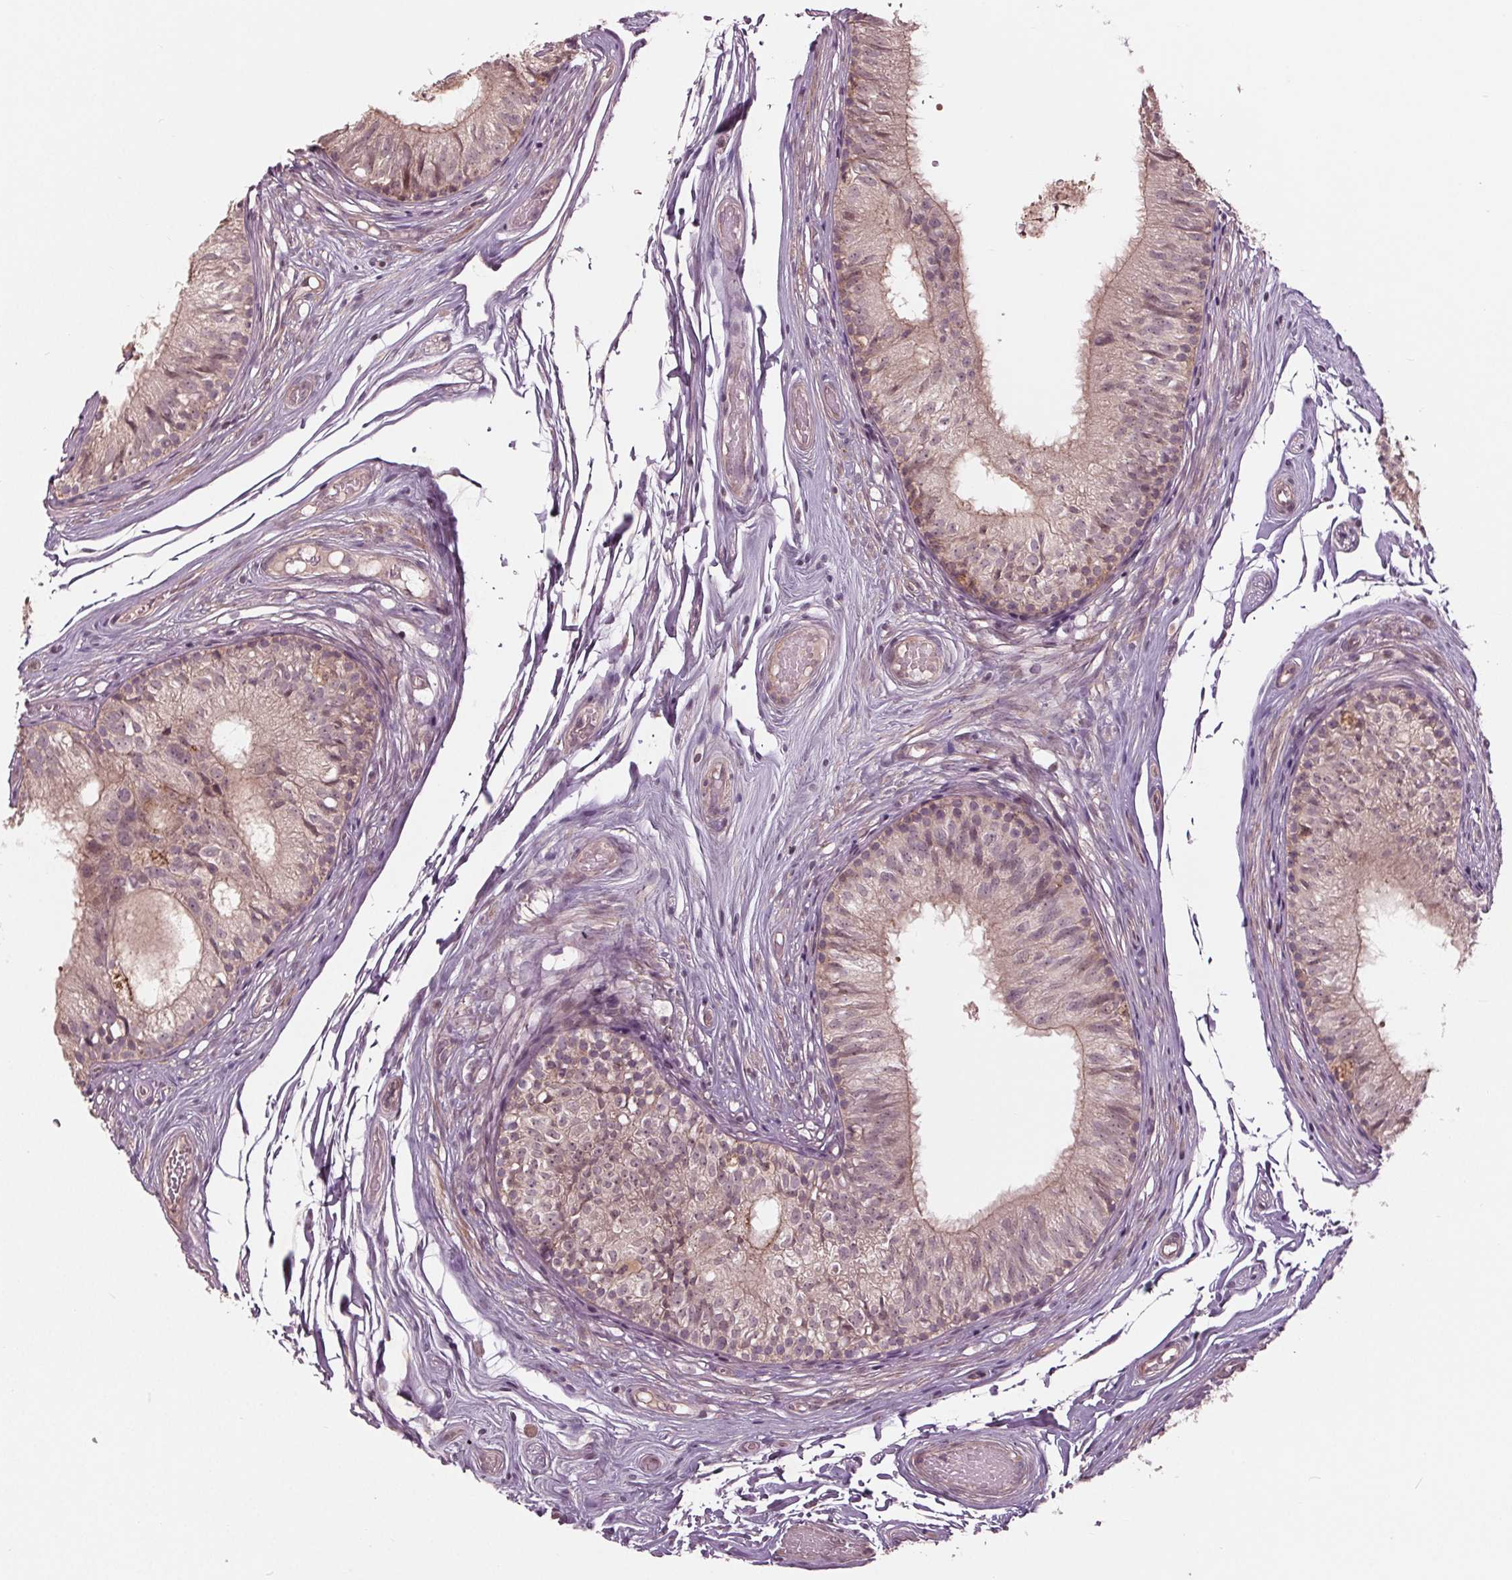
{"staining": {"intensity": "weak", "quantity": "25%-75%", "location": "cytoplasmic/membranous"}, "tissue": "epididymis", "cell_type": "Glandular cells", "image_type": "normal", "snomed": [{"axis": "morphology", "description": "Normal tissue, NOS"}, {"axis": "topography", "description": "Epididymis"}], "caption": "DAB (3,3'-diaminobenzidine) immunohistochemical staining of unremarkable epididymis demonstrates weak cytoplasmic/membranous protein positivity in about 25%-75% of glandular cells. The protein is stained brown, and the nuclei are stained in blue (DAB IHC with brightfield microscopy, high magnification).", "gene": "CDKL4", "patient": {"sex": "male", "age": 29}}